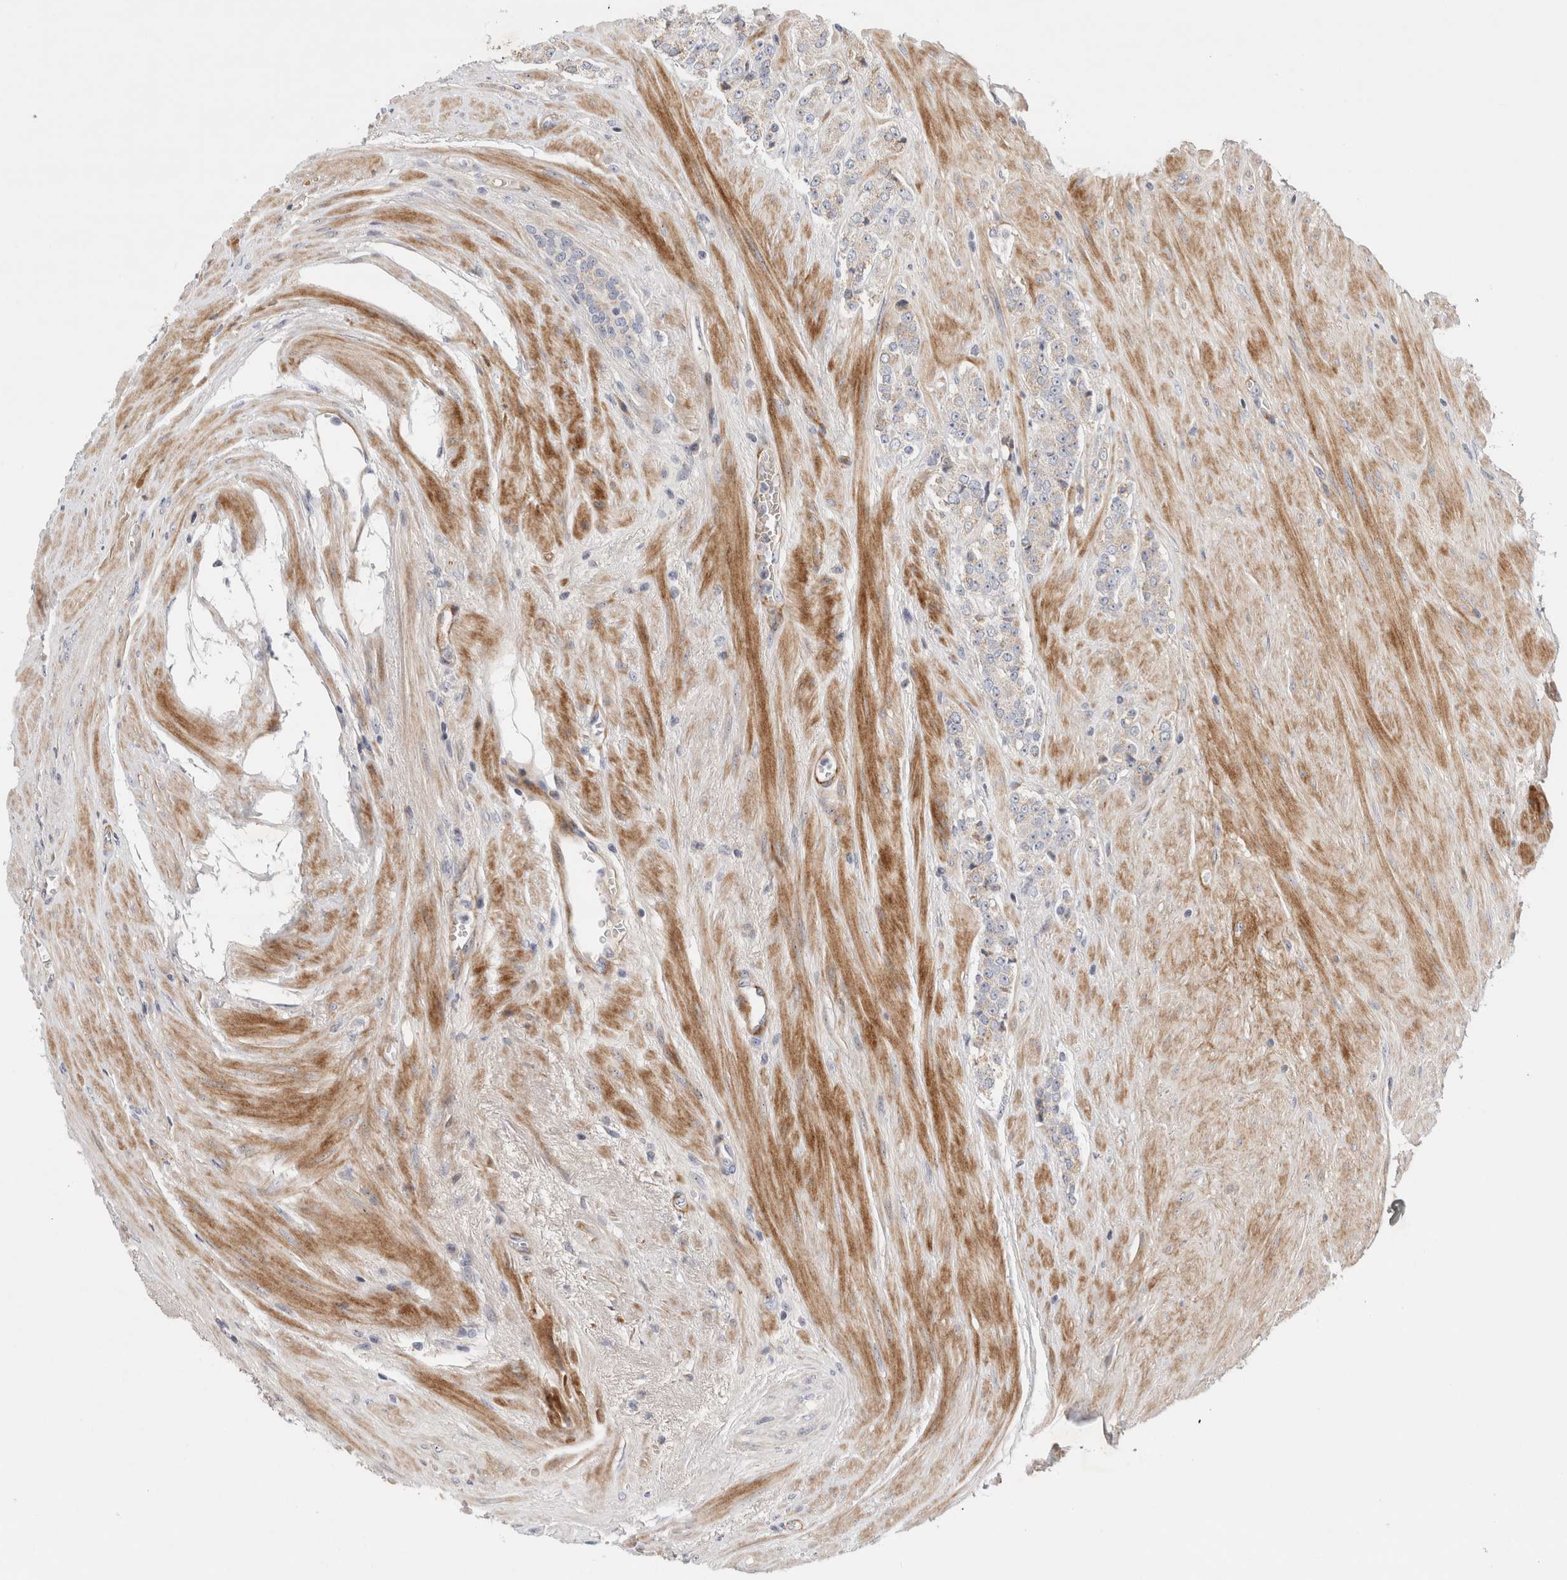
{"staining": {"intensity": "negative", "quantity": "none", "location": "none"}, "tissue": "prostate cancer", "cell_type": "Tumor cells", "image_type": "cancer", "snomed": [{"axis": "morphology", "description": "Adenocarcinoma, High grade"}, {"axis": "topography", "description": "Prostate"}], "caption": "High magnification brightfield microscopy of prostate adenocarcinoma (high-grade) stained with DAB (3,3'-diaminobenzidine) (brown) and counterstained with hematoxylin (blue): tumor cells show no significant positivity.", "gene": "ECHDC2", "patient": {"sex": "male", "age": 71}}